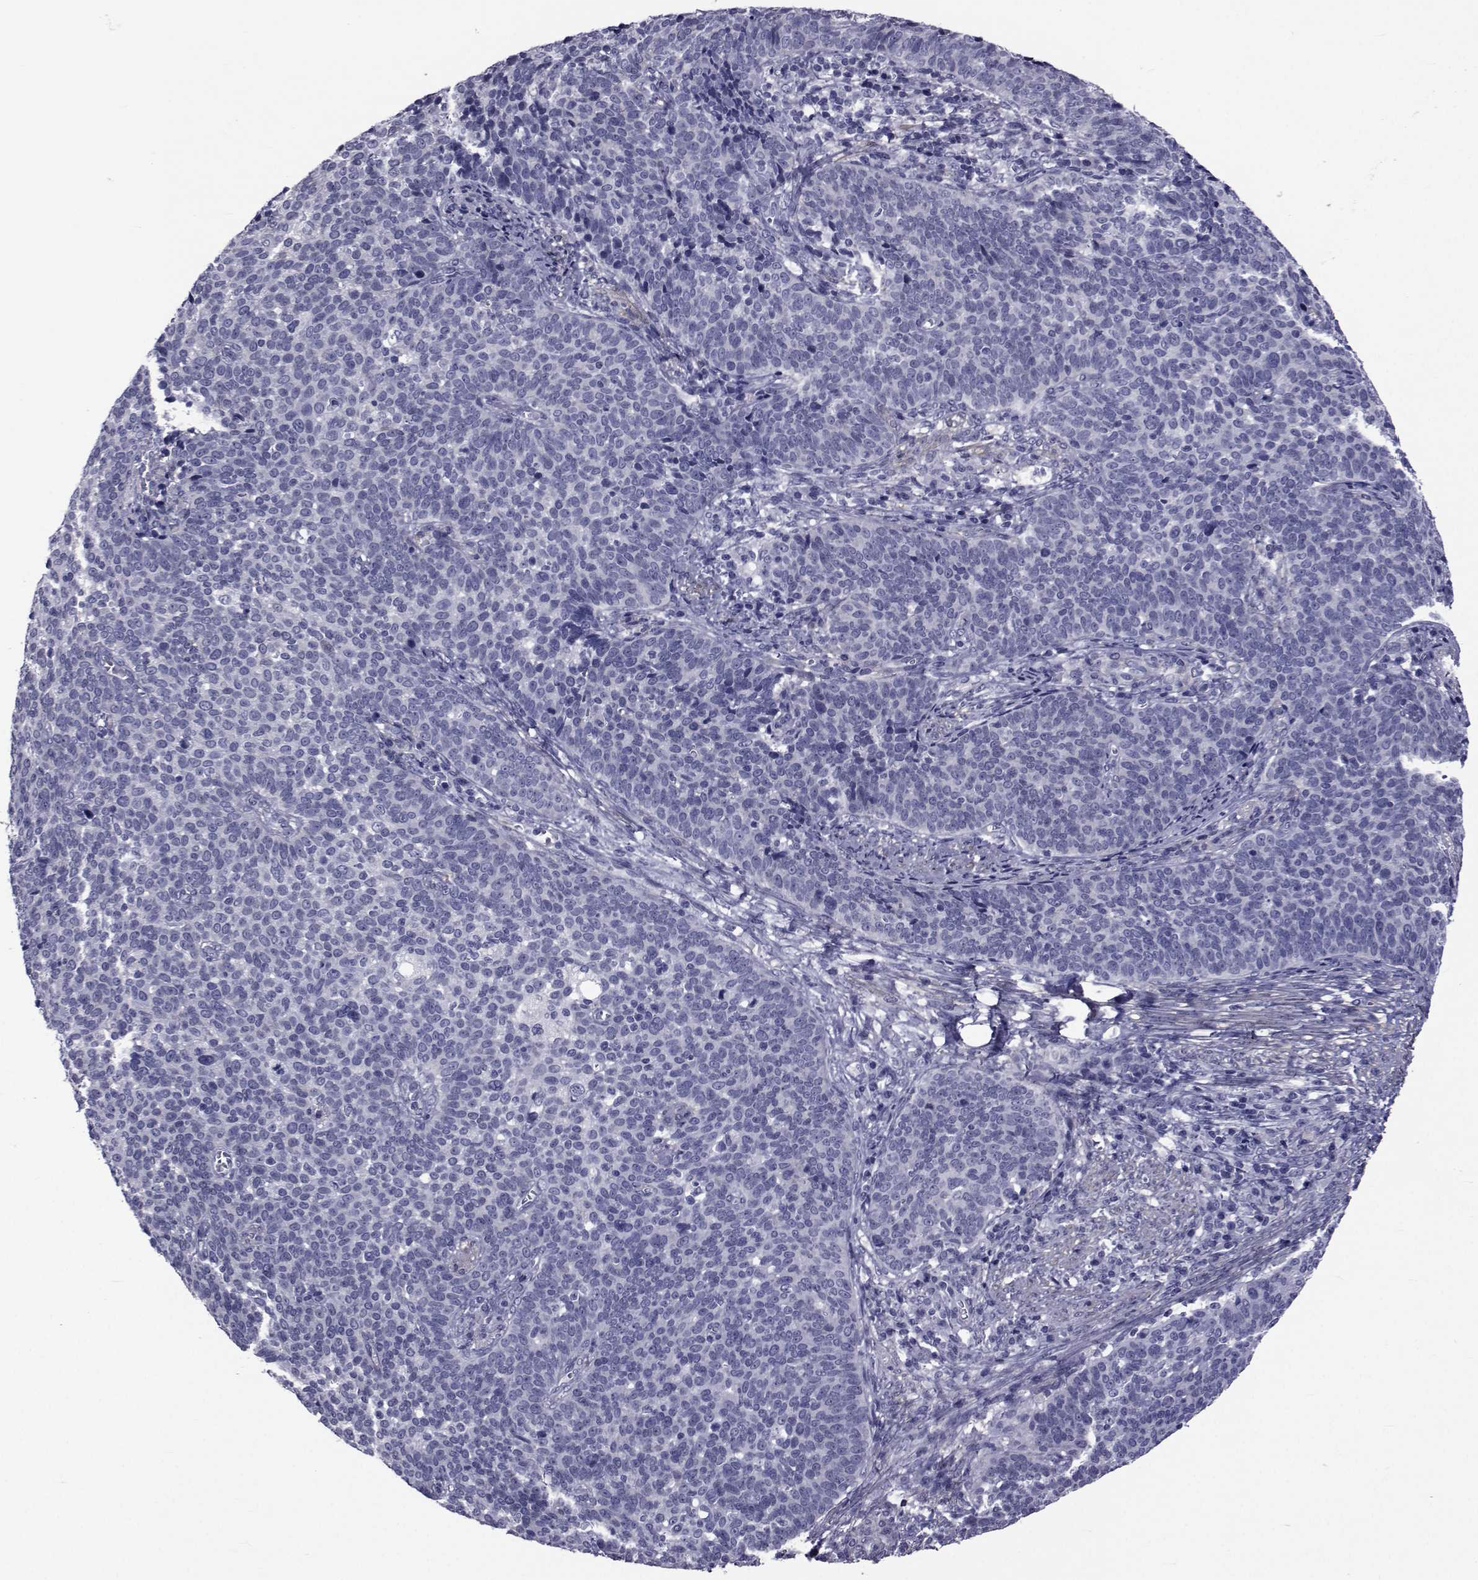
{"staining": {"intensity": "negative", "quantity": "none", "location": "none"}, "tissue": "cervical cancer", "cell_type": "Tumor cells", "image_type": "cancer", "snomed": [{"axis": "morphology", "description": "Squamous cell carcinoma, NOS"}, {"axis": "topography", "description": "Cervix"}], "caption": "The photomicrograph exhibits no significant positivity in tumor cells of cervical cancer (squamous cell carcinoma). (Brightfield microscopy of DAB (3,3'-diaminobenzidine) immunohistochemistry (IHC) at high magnification).", "gene": "GKAP1", "patient": {"sex": "female", "age": 39}}